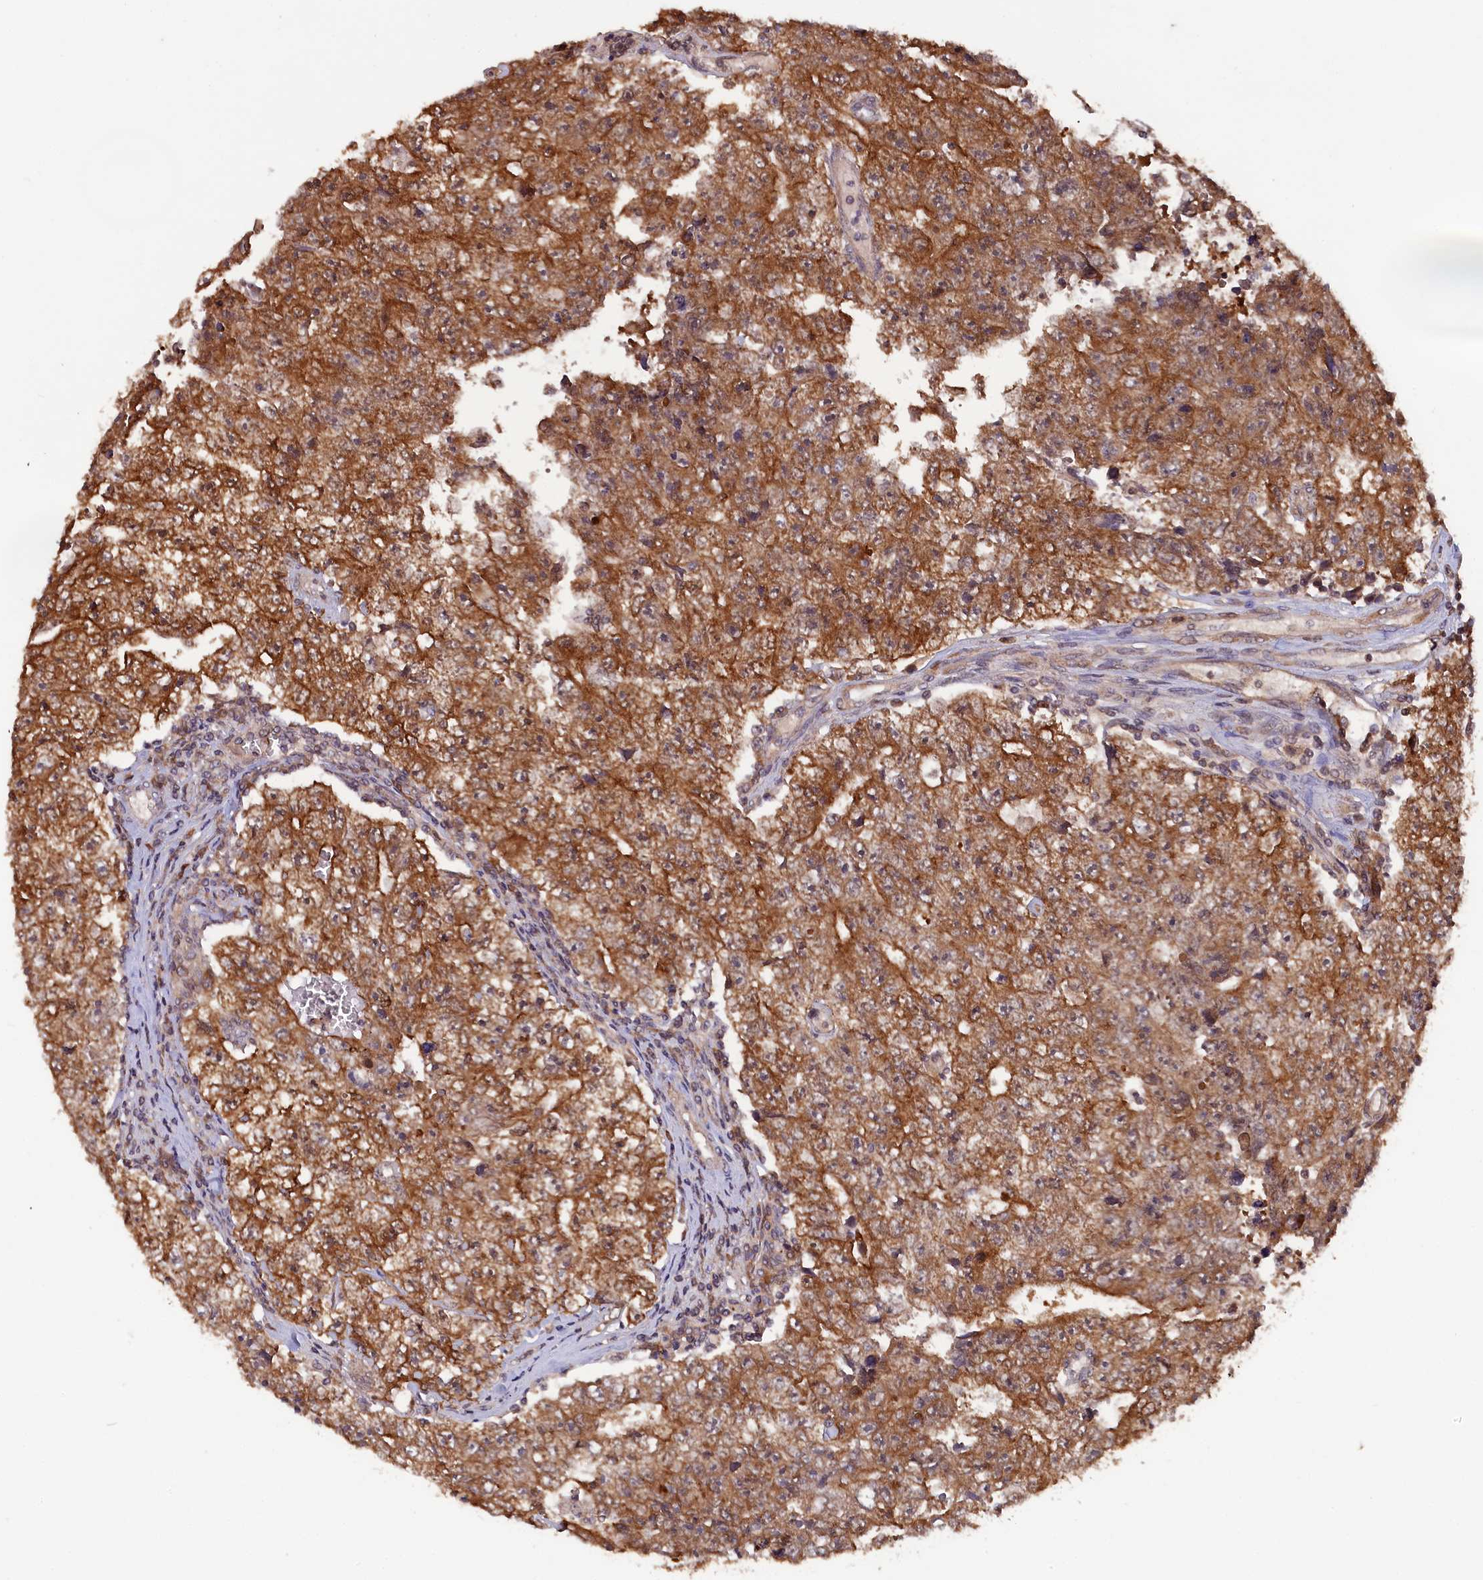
{"staining": {"intensity": "strong", "quantity": ">75%", "location": "cytoplasmic/membranous"}, "tissue": "testis cancer", "cell_type": "Tumor cells", "image_type": "cancer", "snomed": [{"axis": "morphology", "description": "Carcinoma, Embryonal, NOS"}, {"axis": "topography", "description": "Testis"}], "caption": "The micrograph exhibits a brown stain indicating the presence of a protein in the cytoplasmic/membranous of tumor cells in testis embryonal carcinoma.", "gene": "JPT2", "patient": {"sex": "male", "age": 17}}